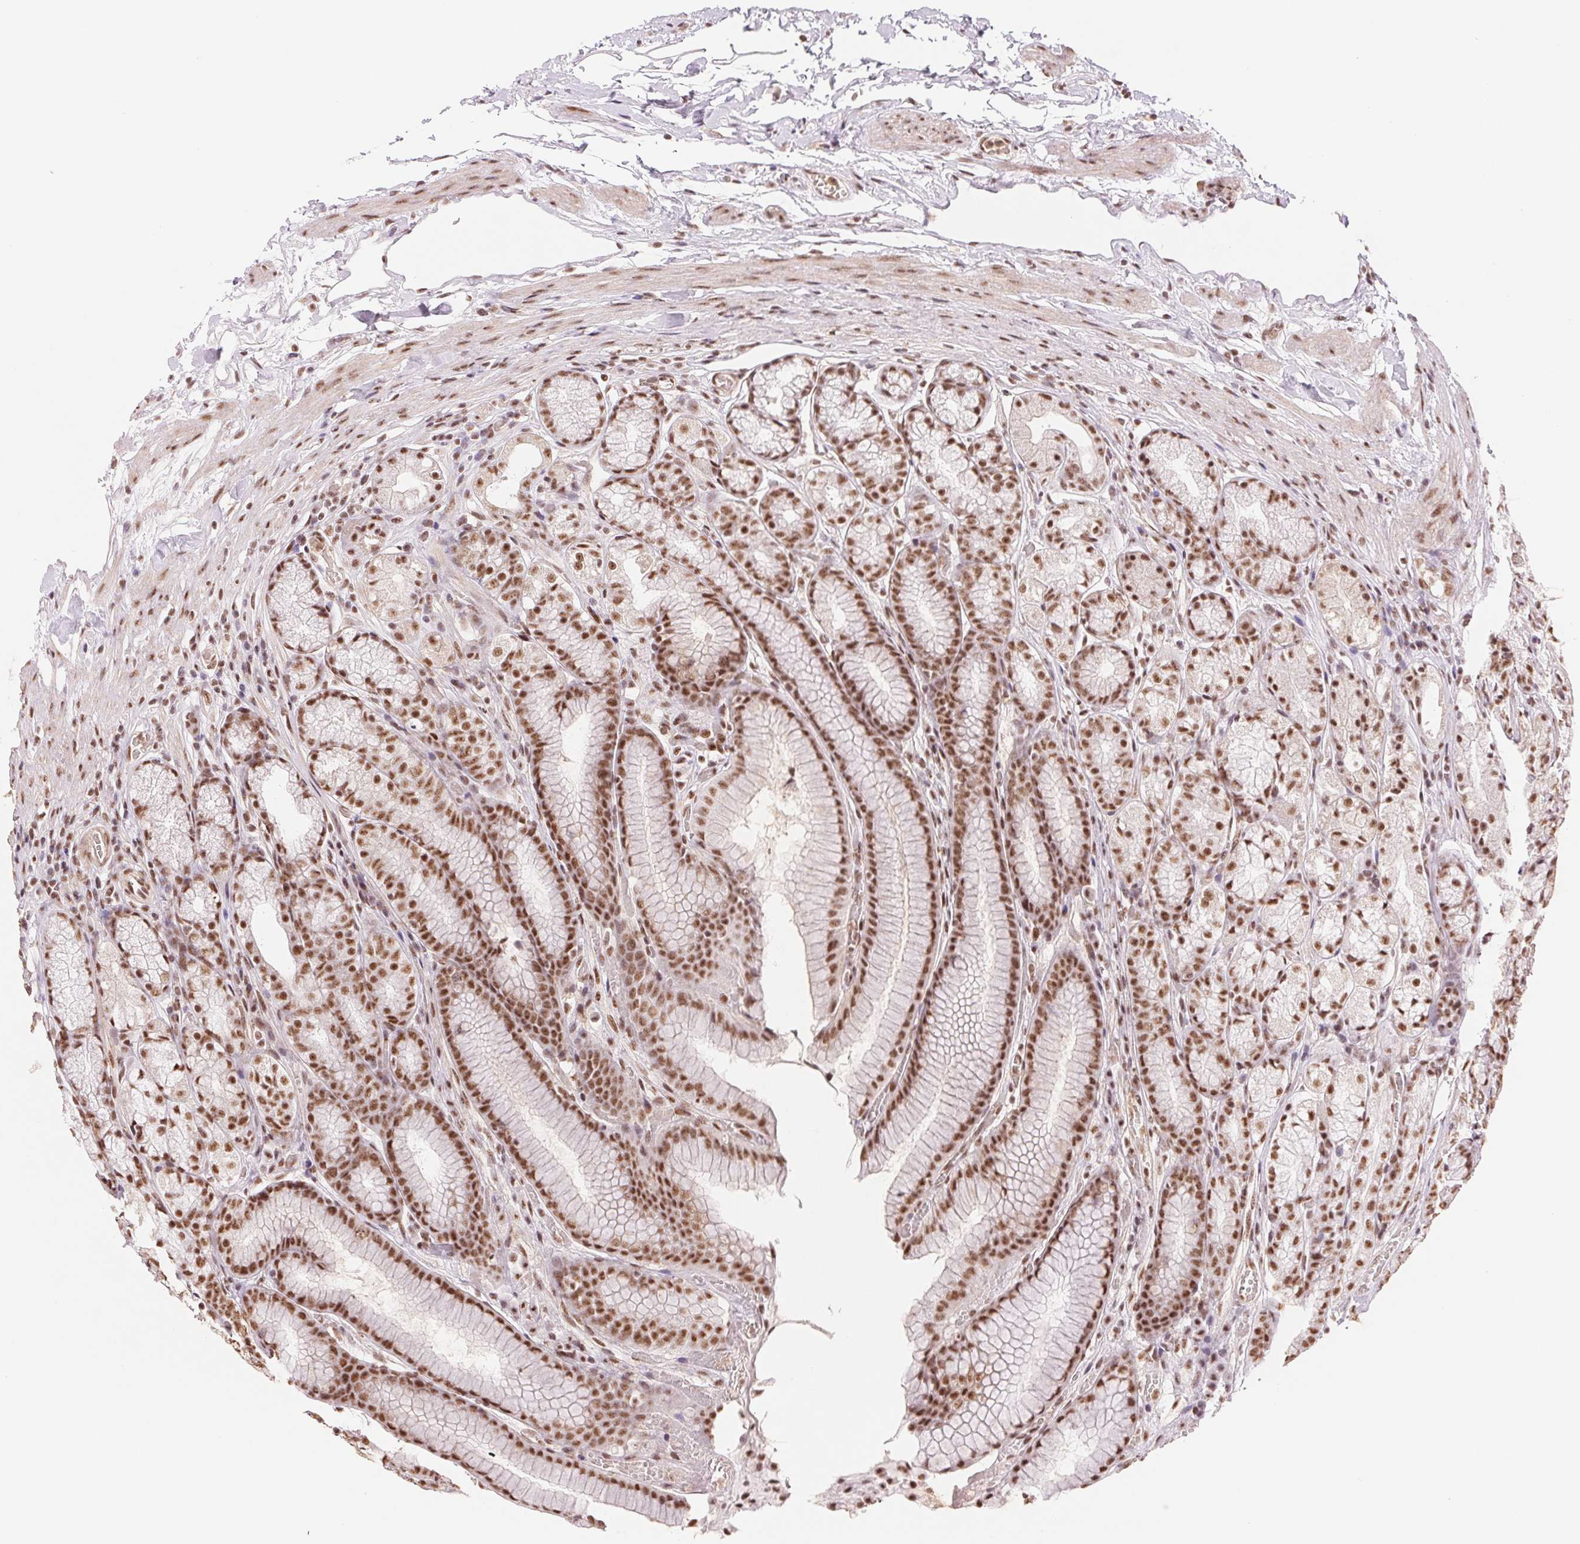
{"staining": {"intensity": "moderate", "quantity": ">75%", "location": "nuclear"}, "tissue": "stomach", "cell_type": "Glandular cells", "image_type": "normal", "snomed": [{"axis": "morphology", "description": "Normal tissue, NOS"}, {"axis": "topography", "description": "Stomach"}], "caption": "Moderate nuclear positivity is present in approximately >75% of glandular cells in unremarkable stomach.", "gene": "SREK1", "patient": {"sex": "male", "age": 70}}